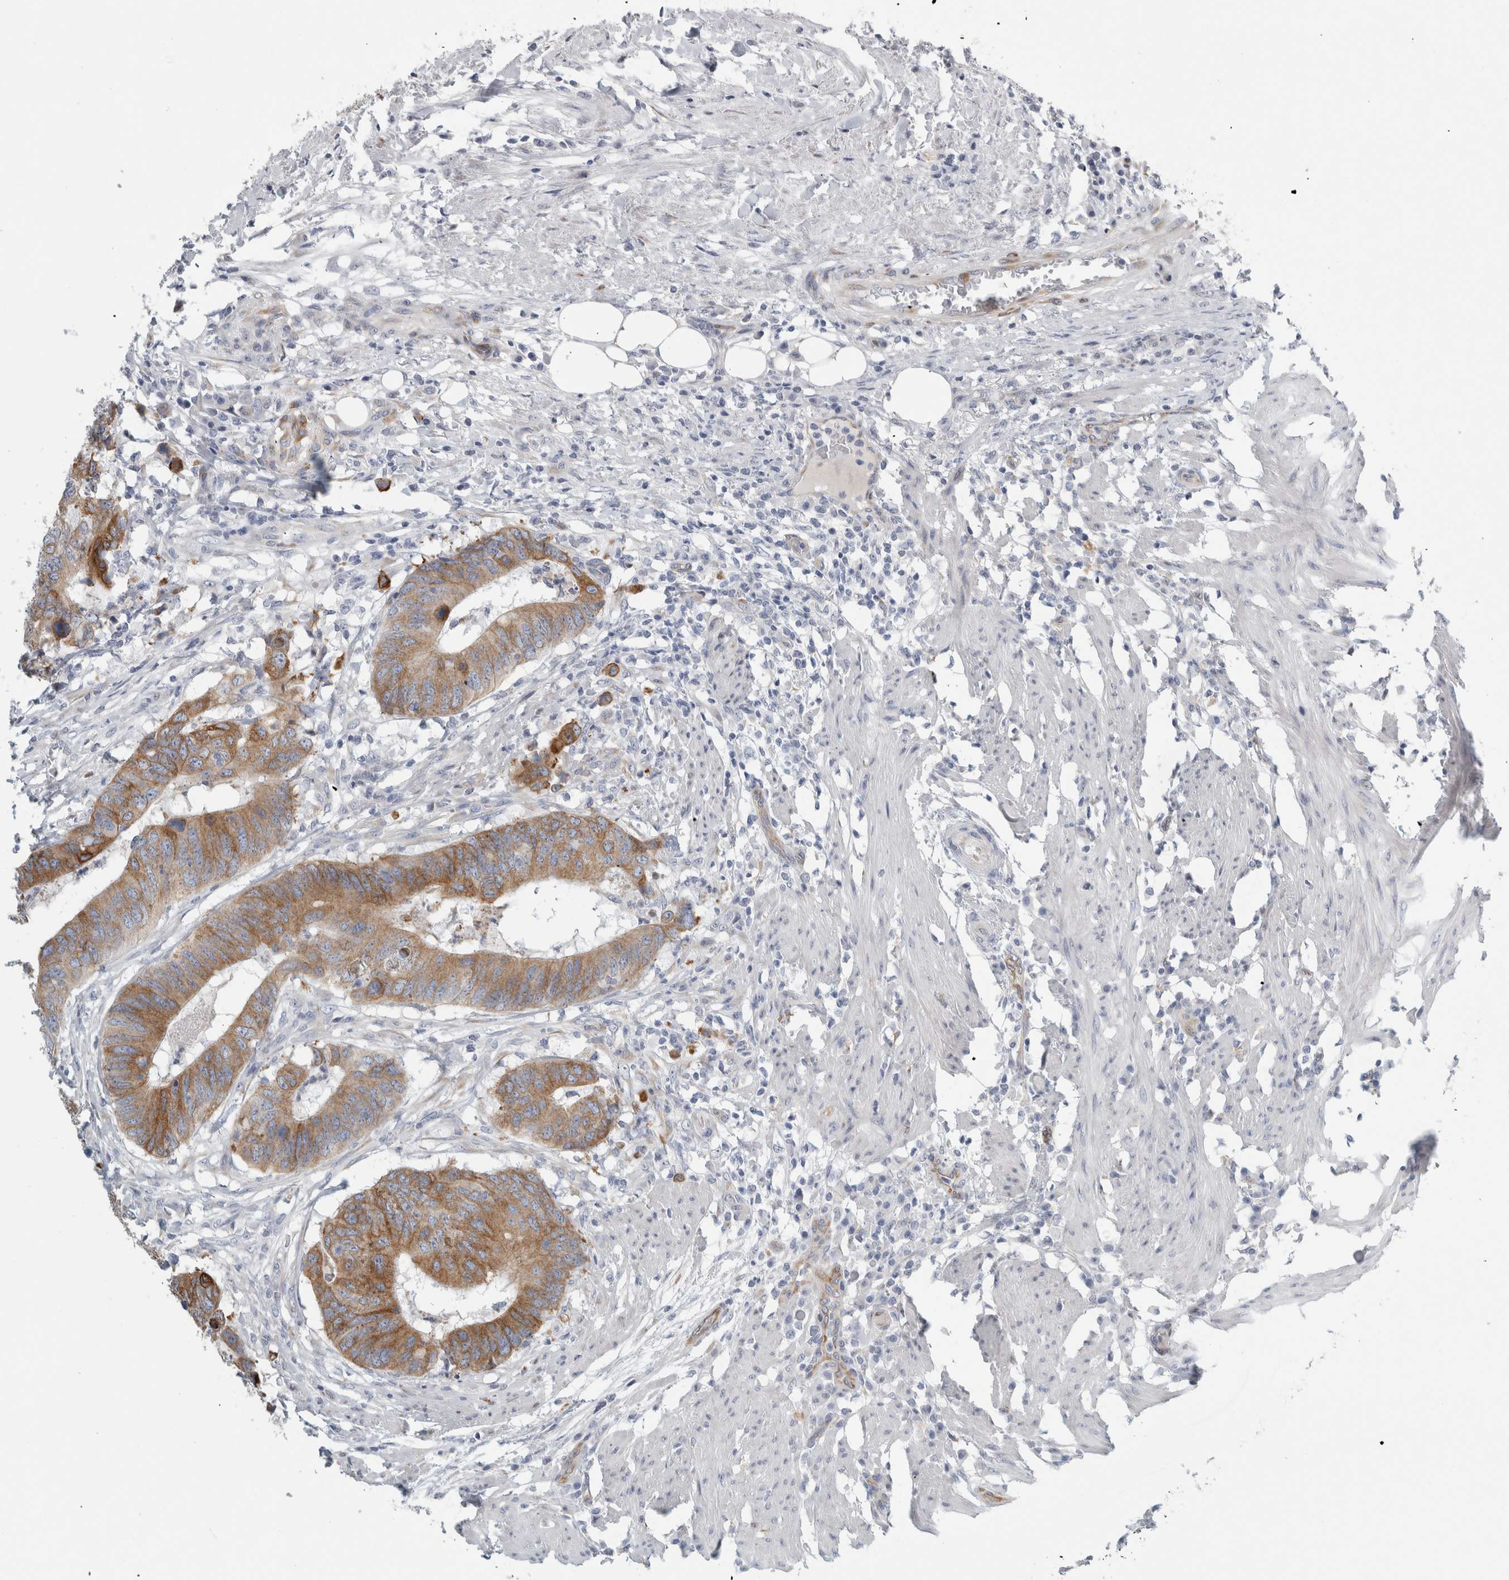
{"staining": {"intensity": "moderate", "quantity": ">75%", "location": "cytoplasmic/membranous"}, "tissue": "colorectal cancer", "cell_type": "Tumor cells", "image_type": "cancer", "snomed": [{"axis": "morphology", "description": "Adenocarcinoma, NOS"}, {"axis": "topography", "description": "Colon"}], "caption": "Colorectal adenocarcinoma stained with a protein marker reveals moderate staining in tumor cells.", "gene": "B3GNT3", "patient": {"sex": "male", "age": 56}}